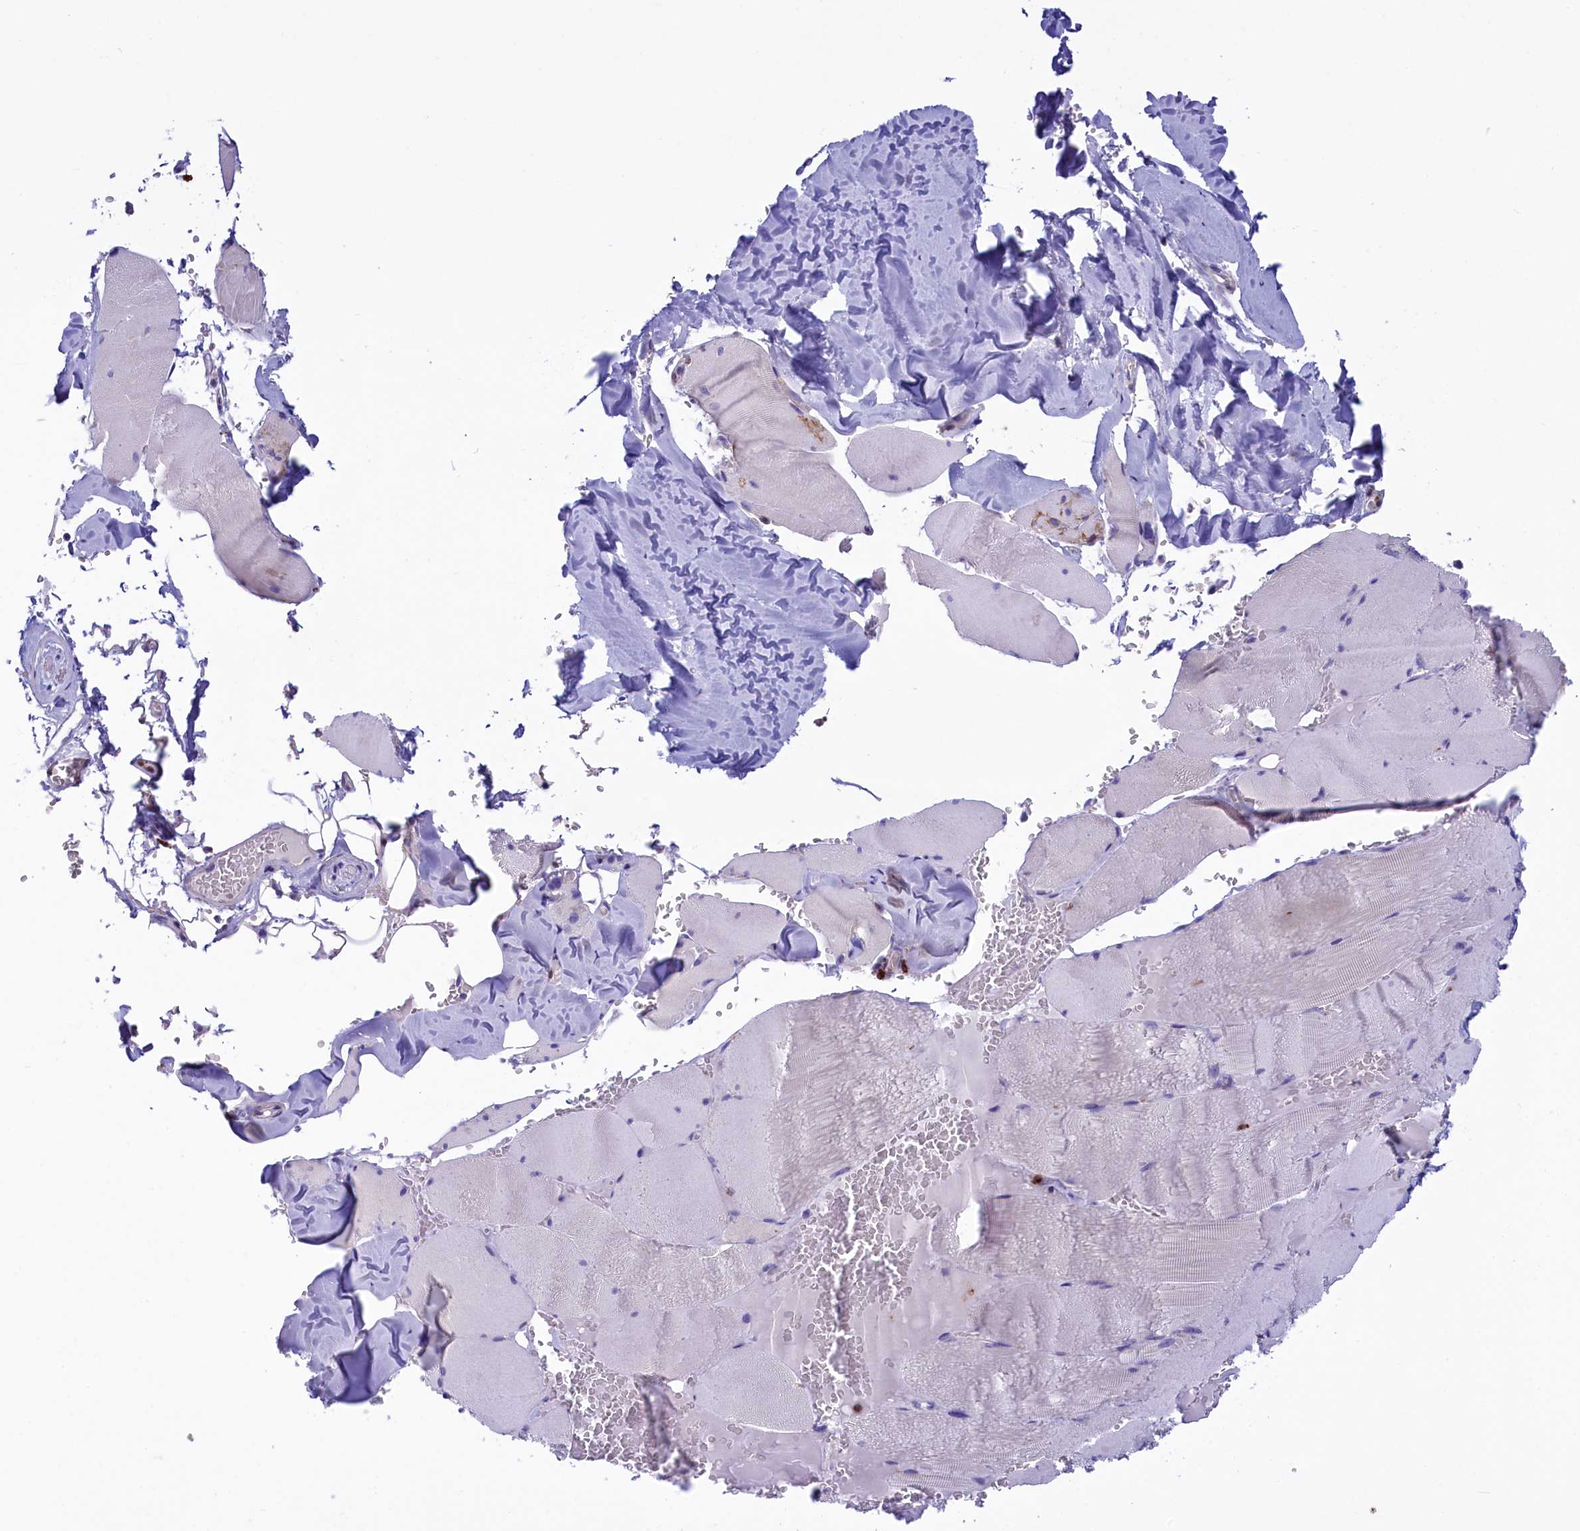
{"staining": {"intensity": "negative", "quantity": "none", "location": "none"}, "tissue": "skeletal muscle", "cell_type": "Myocytes", "image_type": "normal", "snomed": [{"axis": "morphology", "description": "Normal tissue, NOS"}, {"axis": "topography", "description": "Skeletal muscle"}, {"axis": "topography", "description": "Head-Neck"}], "caption": "There is no significant expression in myocytes of skeletal muscle. Brightfield microscopy of IHC stained with DAB (3,3'-diaminobenzidine) (brown) and hematoxylin (blue), captured at high magnification.", "gene": "LOXL1", "patient": {"sex": "male", "age": 66}}